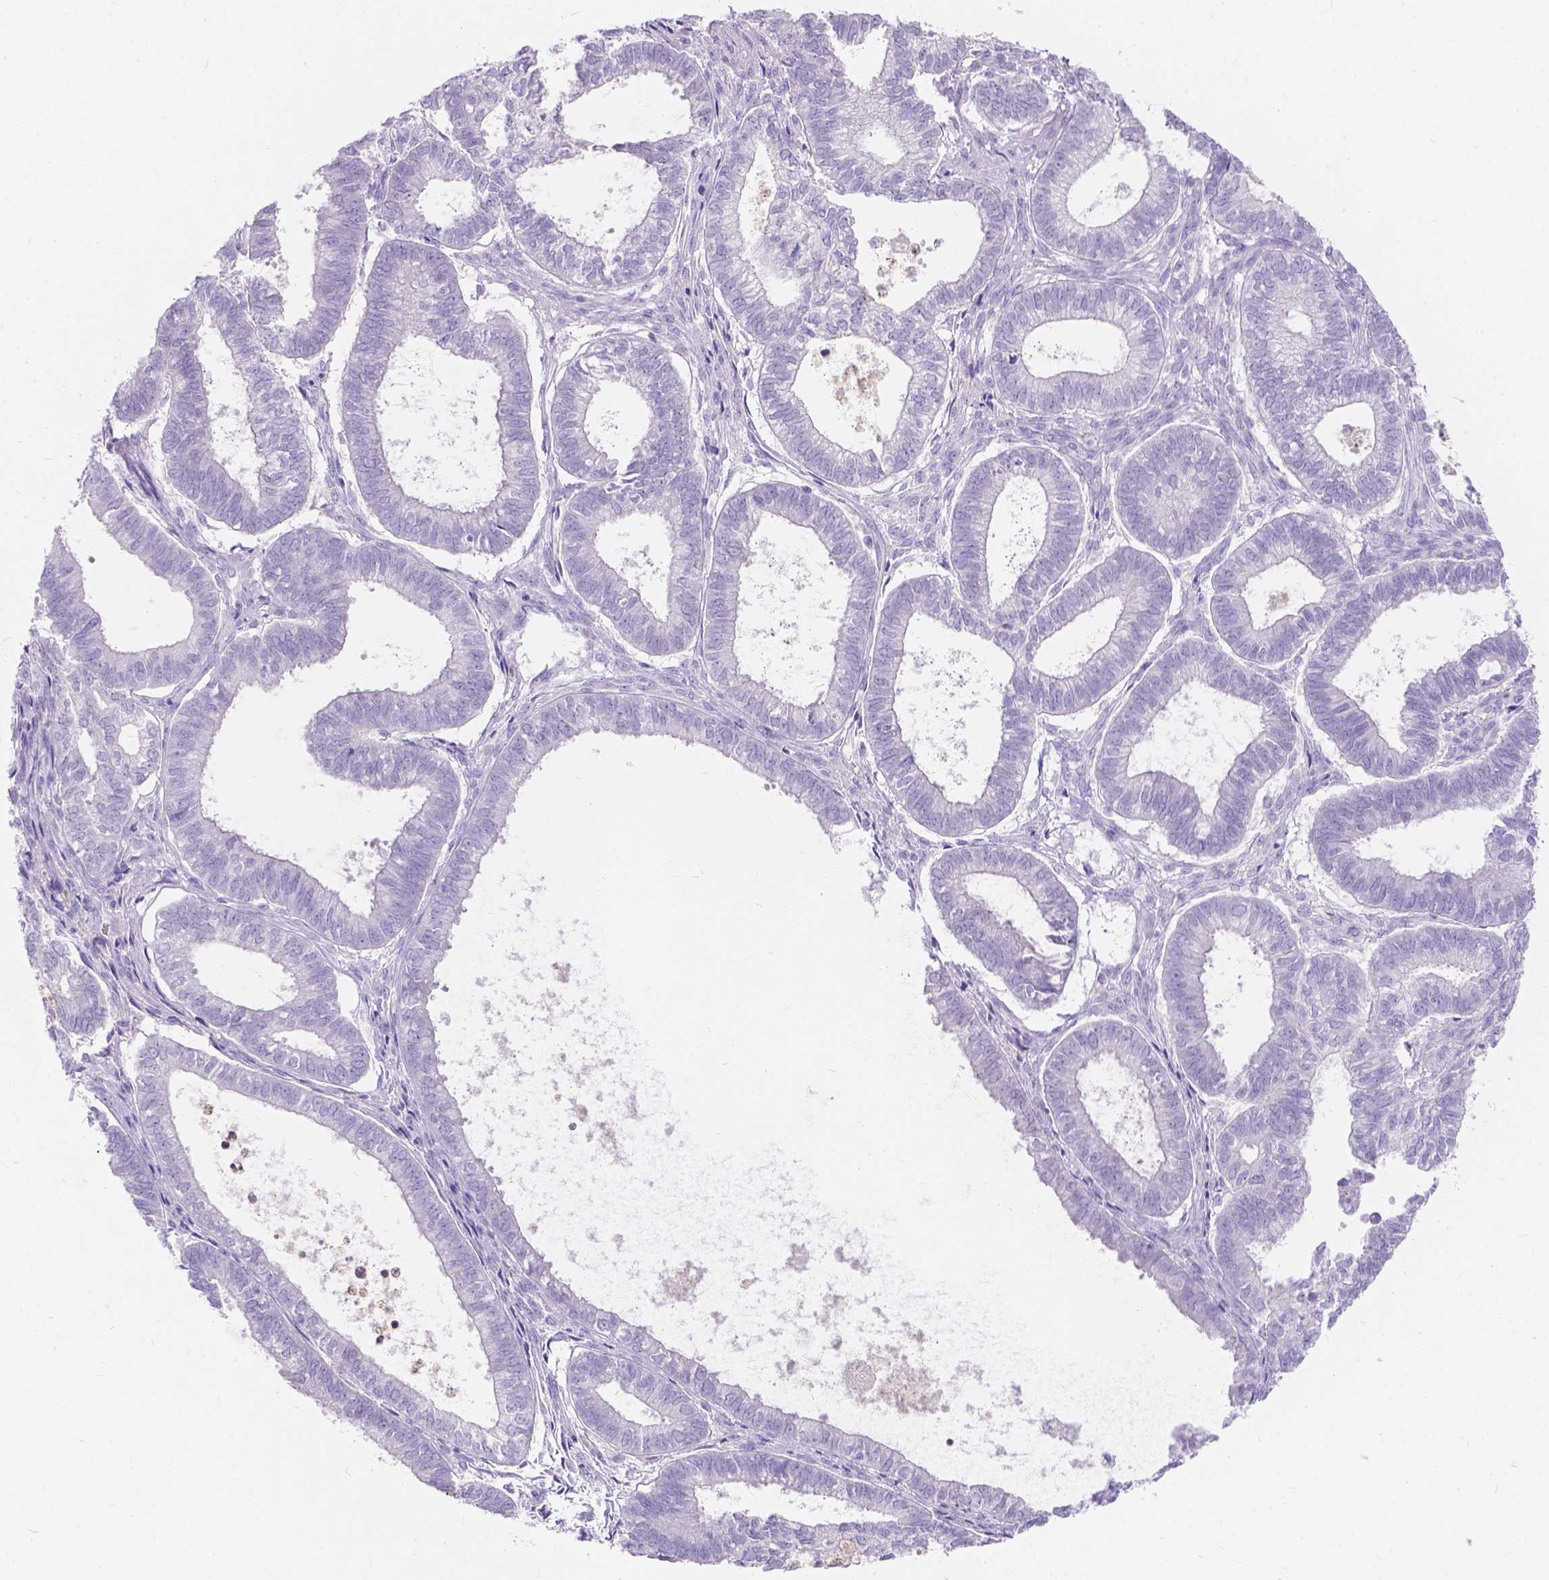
{"staining": {"intensity": "negative", "quantity": "none", "location": "none"}, "tissue": "ovarian cancer", "cell_type": "Tumor cells", "image_type": "cancer", "snomed": [{"axis": "morphology", "description": "Carcinoma, endometroid"}, {"axis": "topography", "description": "Ovary"}], "caption": "Micrograph shows no significant protein staining in tumor cells of endometroid carcinoma (ovarian).", "gene": "GNRHR", "patient": {"sex": "female", "age": 64}}